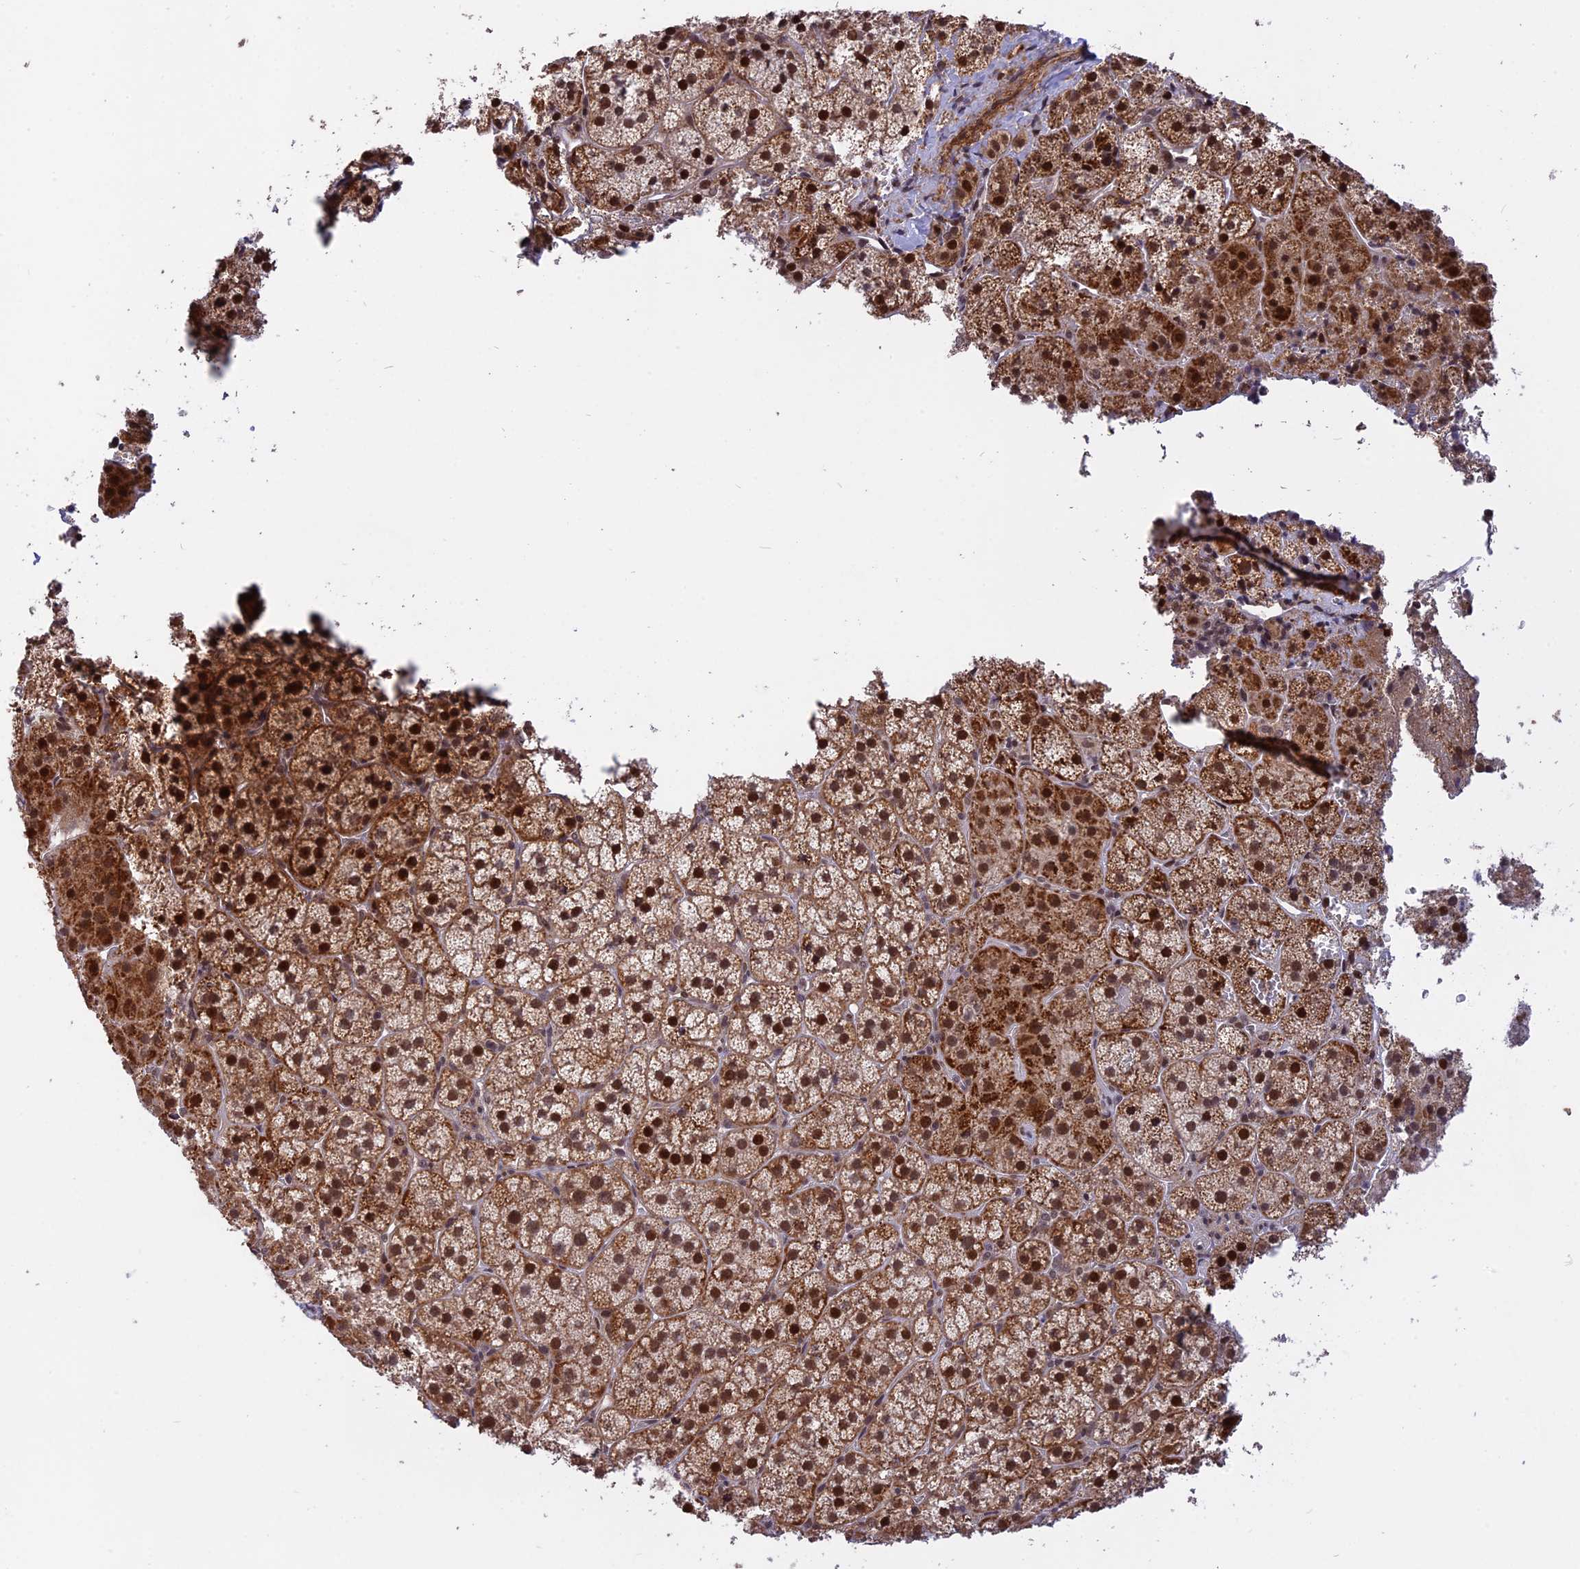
{"staining": {"intensity": "strong", "quantity": "25%-75%", "location": "cytoplasmic/membranous,nuclear"}, "tissue": "adrenal gland", "cell_type": "Glandular cells", "image_type": "normal", "snomed": [{"axis": "morphology", "description": "Normal tissue, NOS"}, {"axis": "topography", "description": "Adrenal gland"}], "caption": "Immunohistochemistry (IHC) of normal adrenal gland displays high levels of strong cytoplasmic/membranous,nuclear expression in about 25%-75% of glandular cells.", "gene": "POLR2C", "patient": {"sex": "female", "age": 44}}